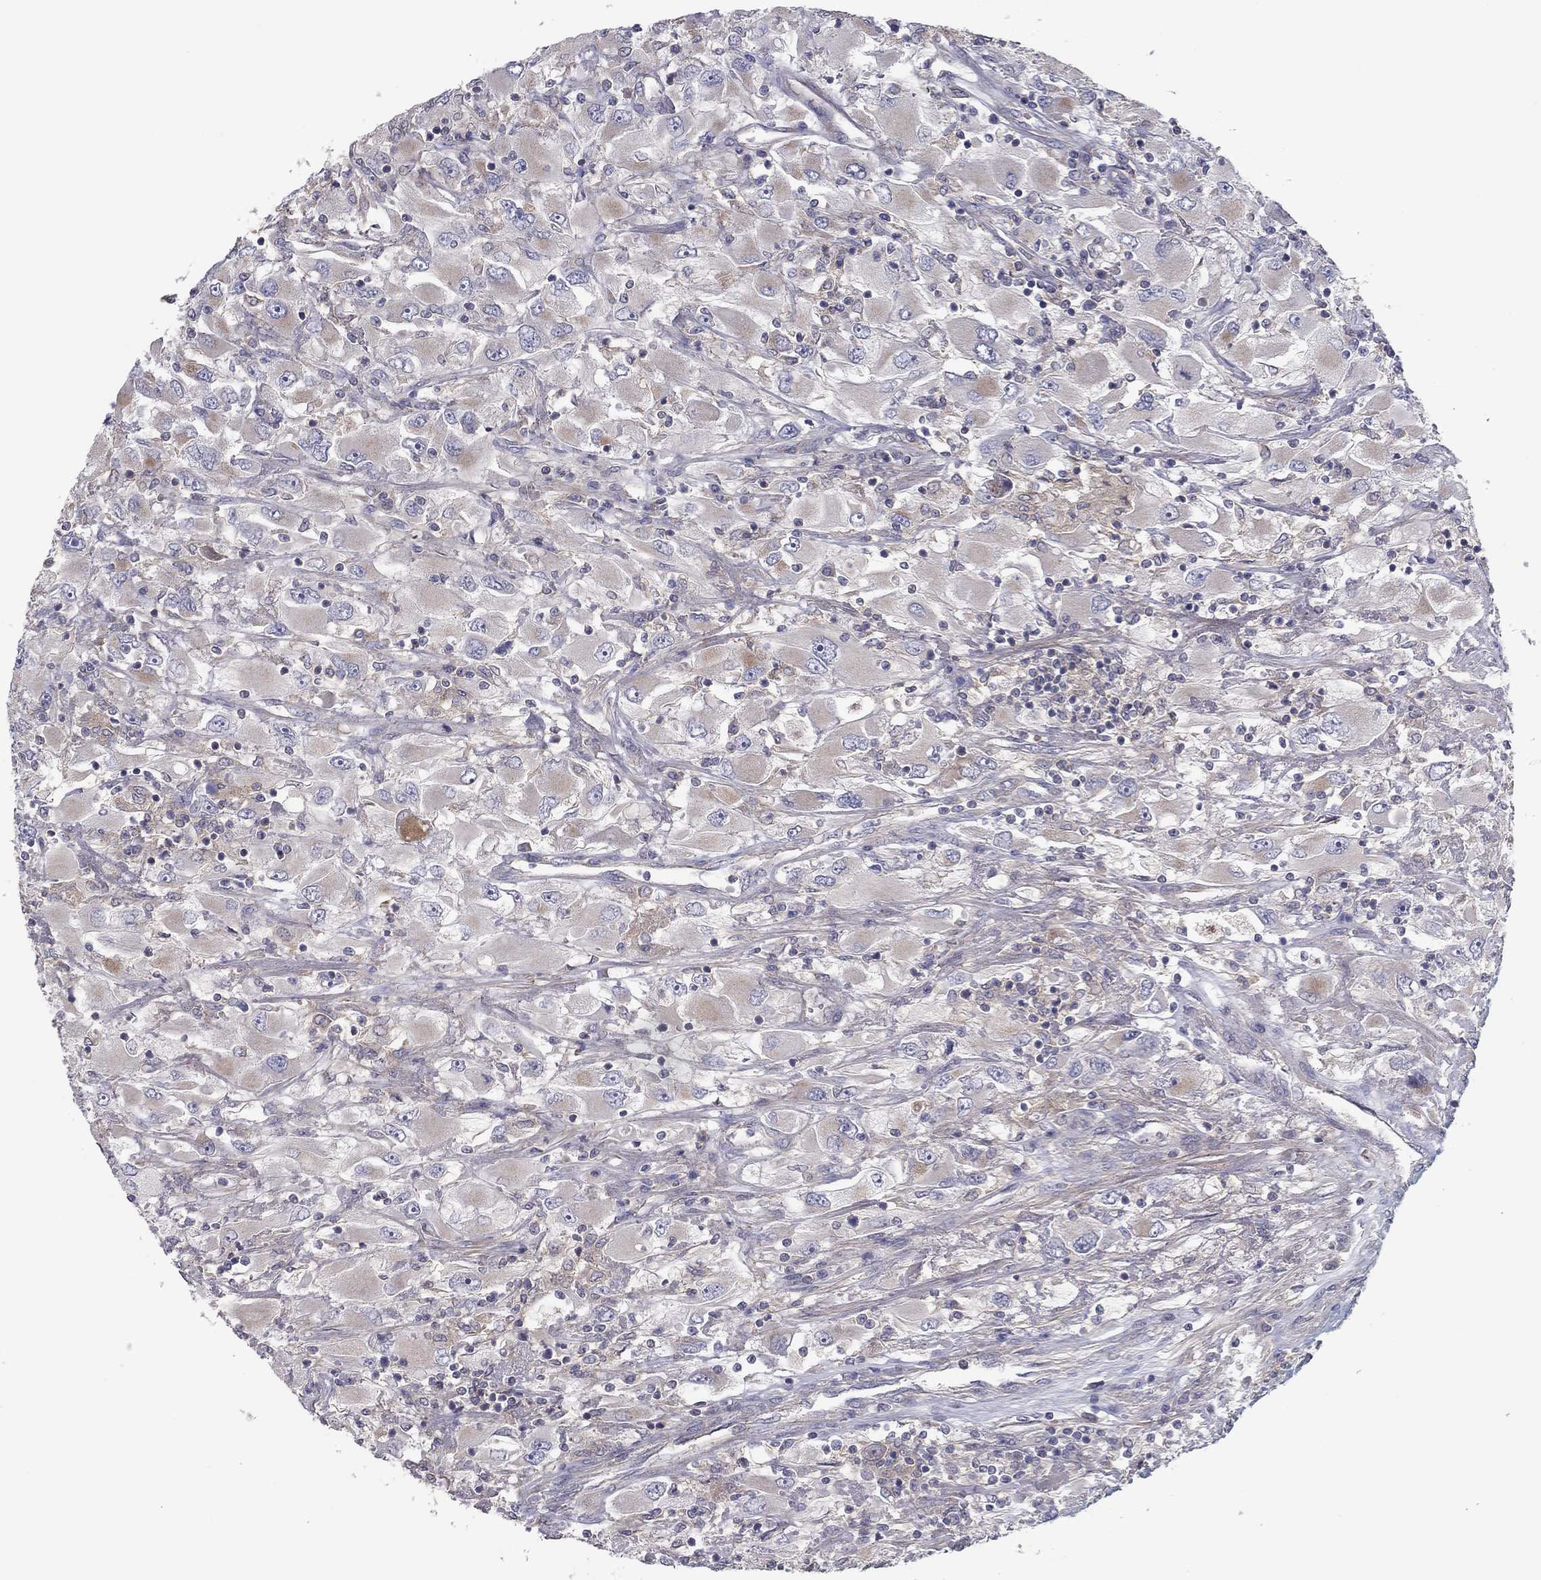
{"staining": {"intensity": "weak", "quantity": "<25%", "location": "cytoplasmic/membranous"}, "tissue": "renal cancer", "cell_type": "Tumor cells", "image_type": "cancer", "snomed": [{"axis": "morphology", "description": "Adenocarcinoma, NOS"}, {"axis": "topography", "description": "Kidney"}], "caption": "High power microscopy photomicrograph of an IHC image of renal cancer (adenocarcinoma), revealing no significant staining in tumor cells.", "gene": "RNF123", "patient": {"sex": "female", "age": 52}}